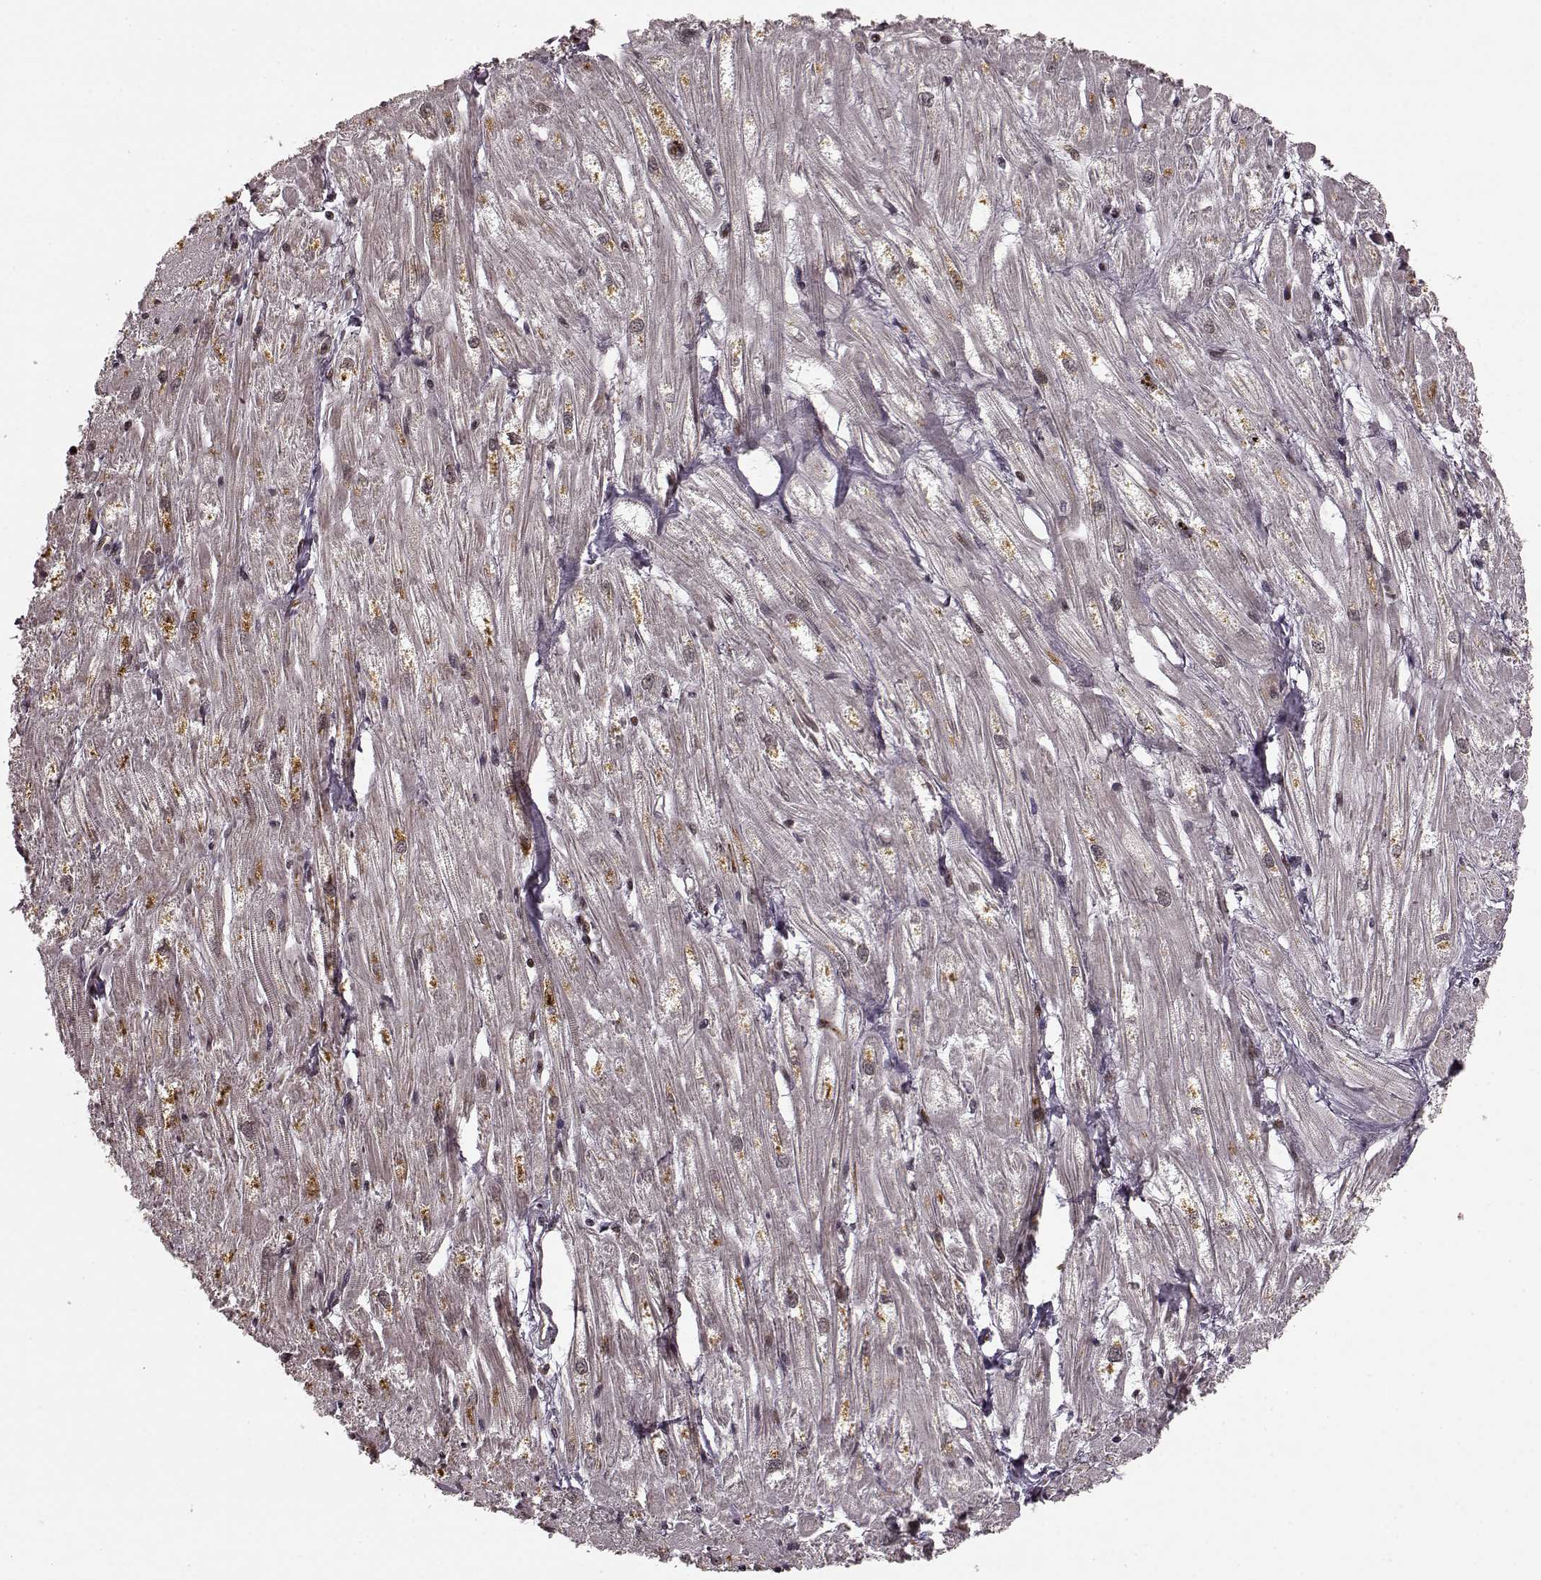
{"staining": {"intensity": "negative", "quantity": "none", "location": "none"}, "tissue": "heart muscle", "cell_type": "Cardiomyocytes", "image_type": "normal", "snomed": [{"axis": "morphology", "description": "Normal tissue, NOS"}, {"axis": "topography", "description": "Heart"}], "caption": "Protein analysis of unremarkable heart muscle shows no significant expression in cardiomyocytes.", "gene": "SLC12A9", "patient": {"sex": "male", "age": 61}}